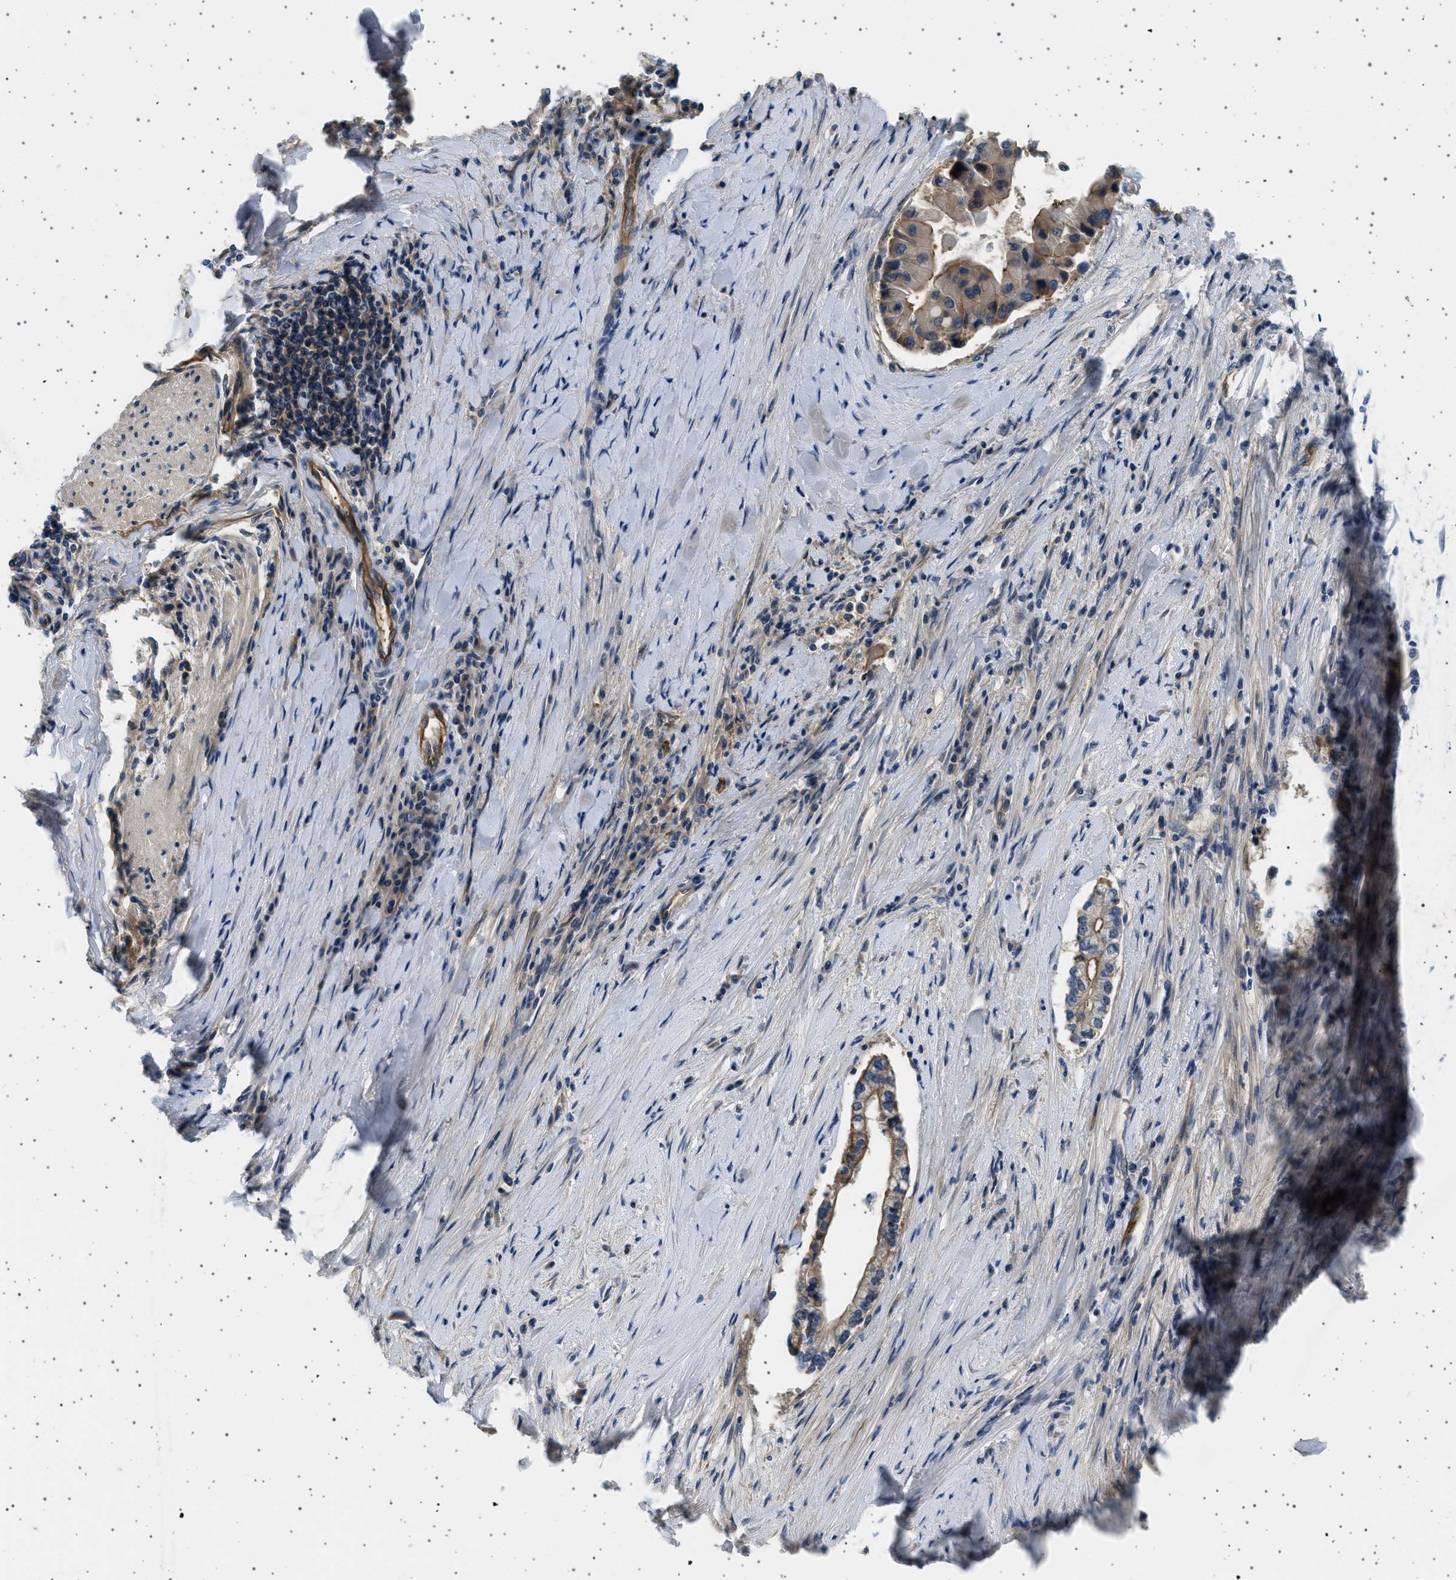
{"staining": {"intensity": "weak", "quantity": ">75%", "location": "cytoplasmic/membranous"}, "tissue": "liver cancer", "cell_type": "Tumor cells", "image_type": "cancer", "snomed": [{"axis": "morphology", "description": "Cholangiocarcinoma"}, {"axis": "topography", "description": "Liver"}], "caption": "IHC of human liver cancer displays low levels of weak cytoplasmic/membranous staining in approximately >75% of tumor cells.", "gene": "PLPP6", "patient": {"sex": "male", "age": 50}}